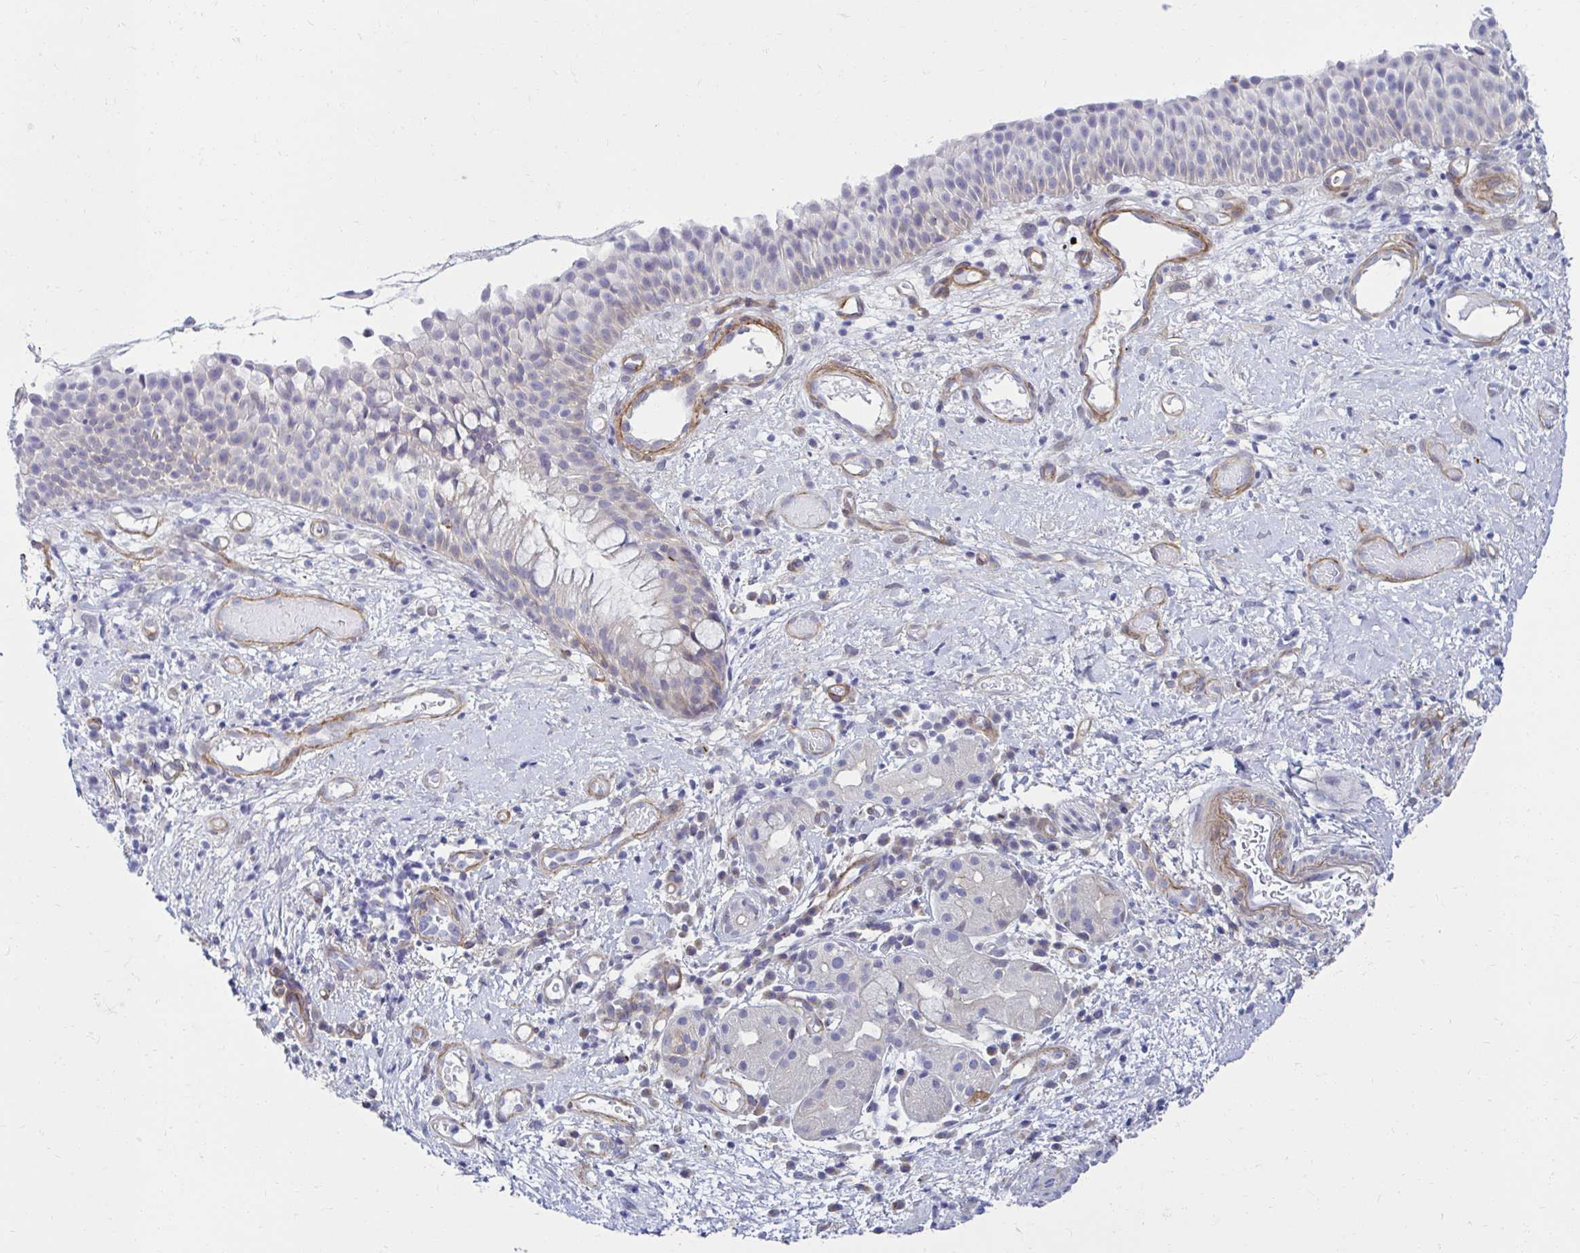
{"staining": {"intensity": "negative", "quantity": "none", "location": "none"}, "tissue": "nasopharynx", "cell_type": "Respiratory epithelial cells", "image_type": "normal", "snomed": [{"axis": "morphology", "description": "Normal tissue, NOS"}, {"axis": "morphology", "description": "Inflammation, NOS"}, {"axis": "topography", "description": "Nasopharynx"}], "caption": "High power microscopy photomicrograph of an IHC histopathology image of normal nasopharynx, revealing no significant positivity in respiratory epithelial cells.", "gene": "ANKRD62", "patient": {"sex": "male", "age": 54}}